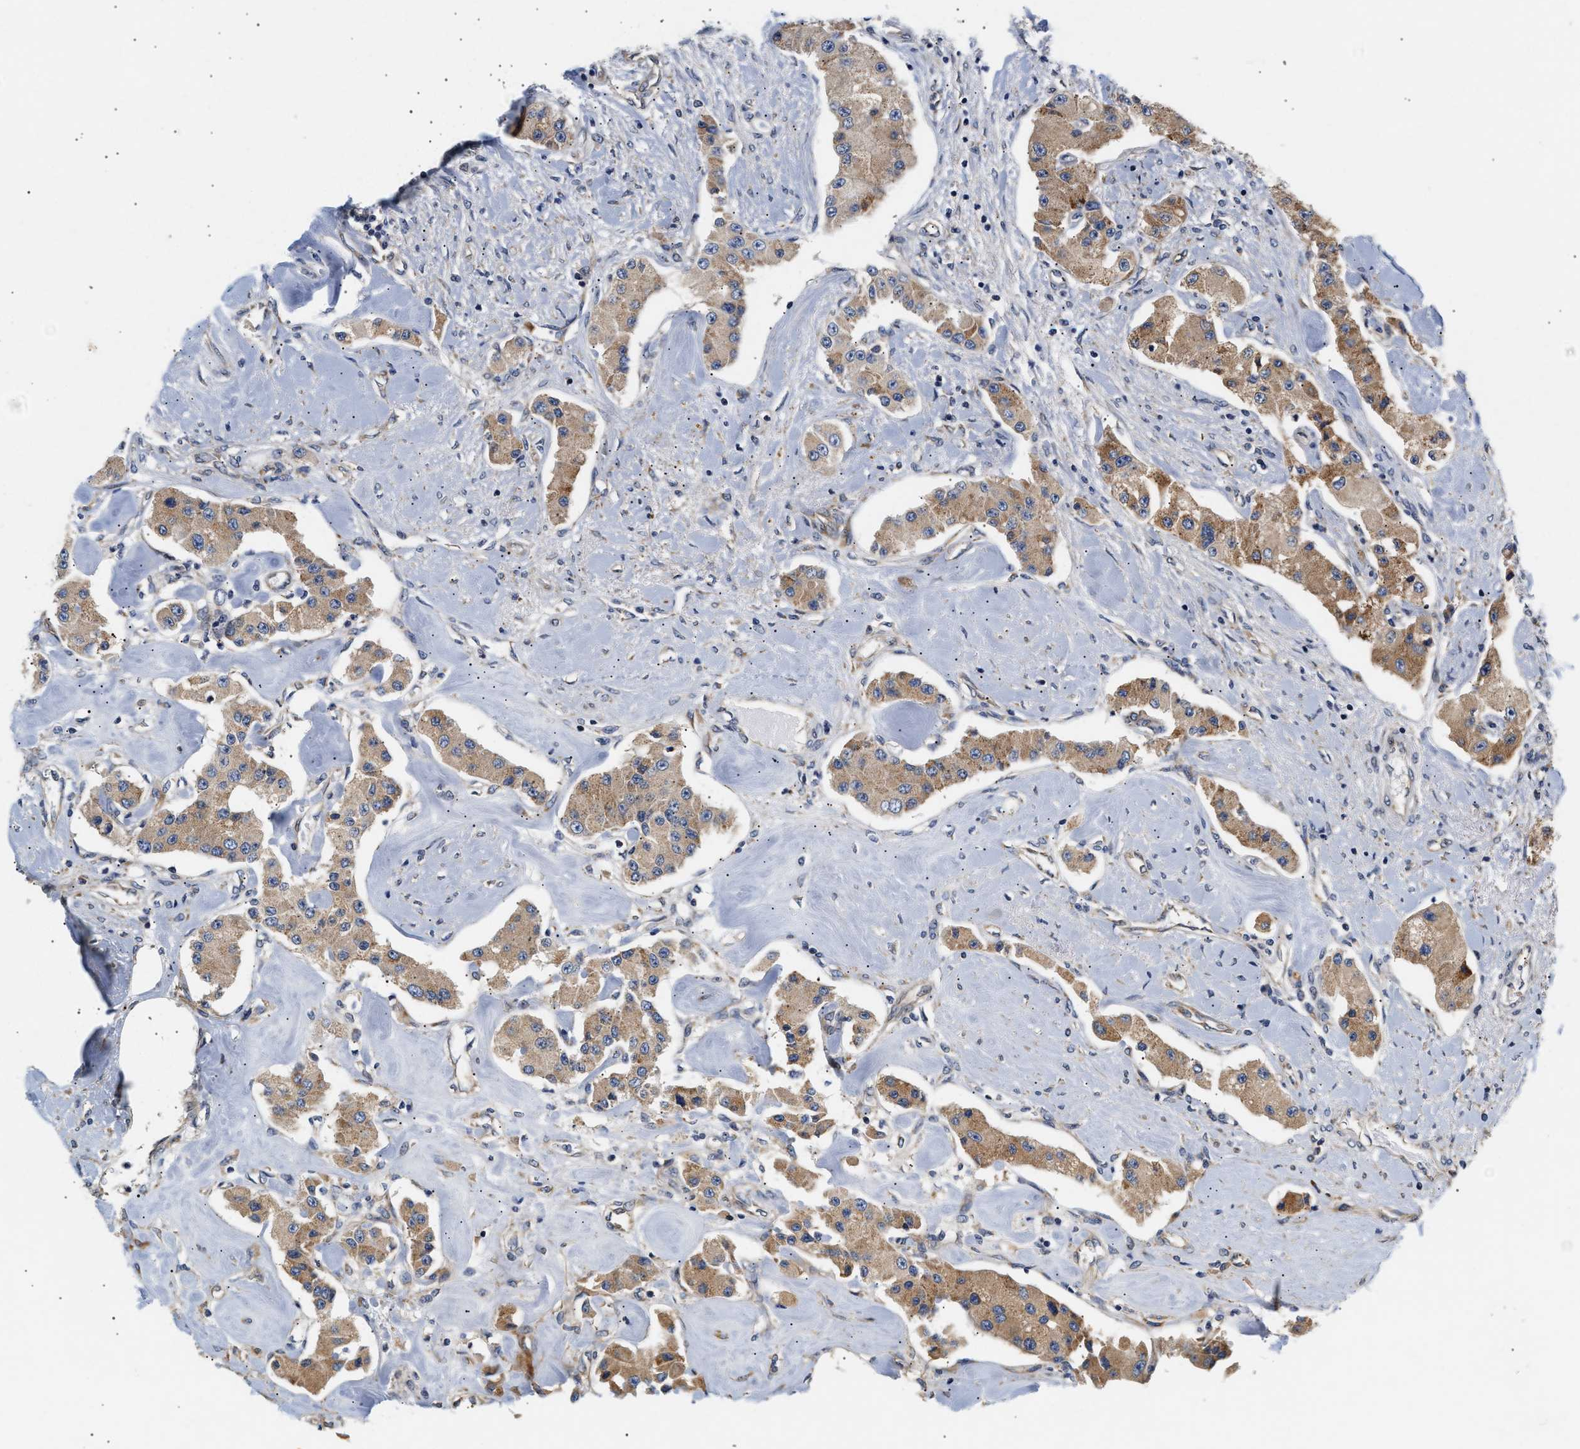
{"staining": {"intensity": "weak", "quantity": ">75%", "location": "cytoplasmic/membranous"}, "tissue": "carcinoid", "cell_type": "Tumor cells", "image_type": "cancer", "snomed": [{"axis": "morphology", "description": "Carcinoid, malignant, NOS"}, {"axis": "topography", "description": "Pancreas"}], "caption": "High-magnification brightfield microscopy of carcinoid stained with DAB (brown) and counterstained with hematoxylin (blue). tumor cells exhibit weak cytoplasmic/membranous expression is seen in about>75% of cells.", "gene": "IFT74", "patient": {"sex": "male", "age": 41}}